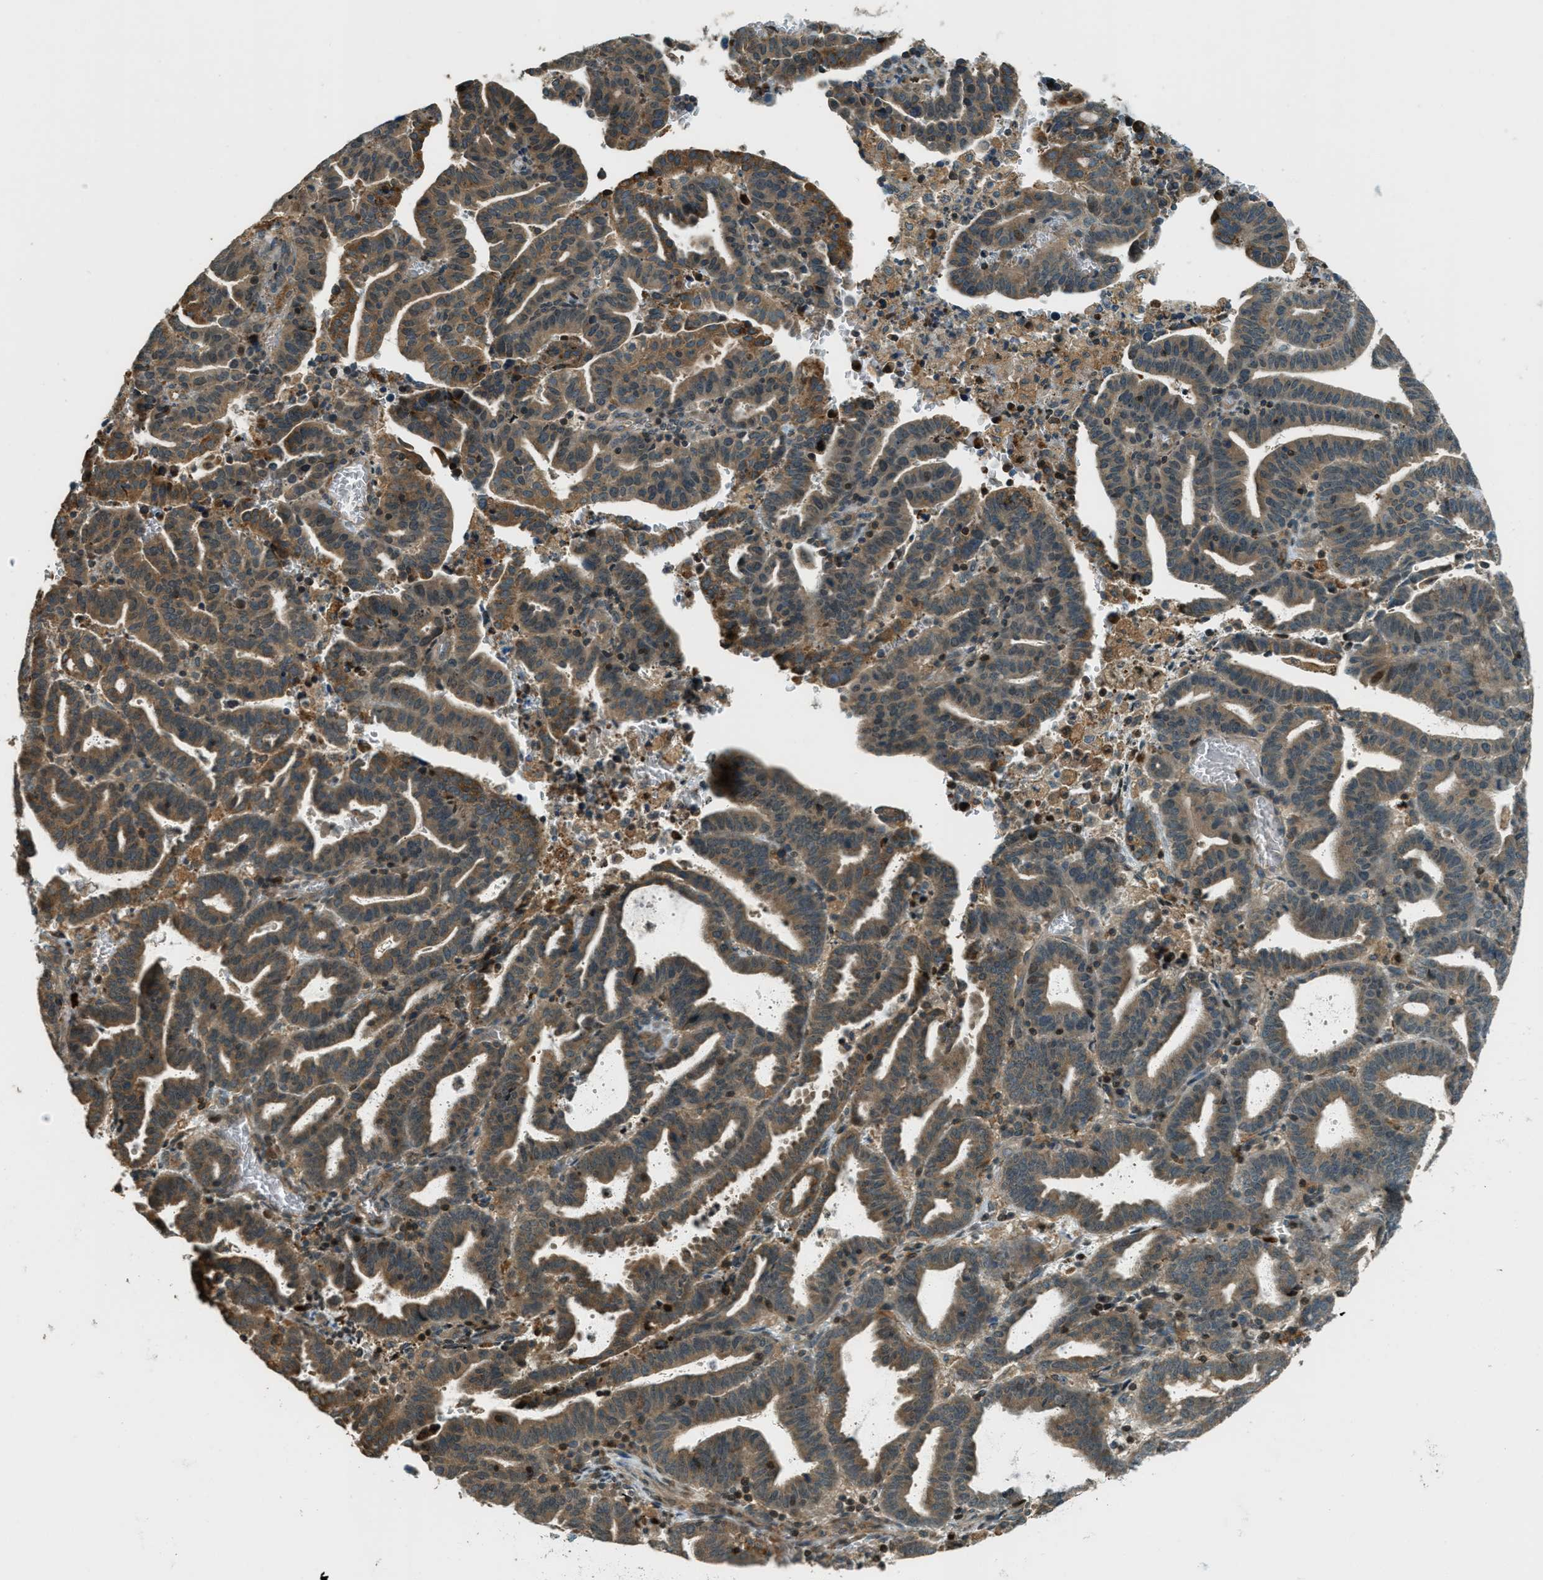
{"staining": {"intensity": "moderate", "quantity": ">75%", "location": "cytoplasmic/membranous"}, "tissue": "endometrial cancer", "cell_type": "Tumor cells", "image_type": "cancer", "snomed": [{"axis": "morphology", "description": "Adenocarcinoma, NOS"}, {"axis": "topography", "description": "Uterus"}], "caption": "Endometrial adenocarcinoma stained with immunohistochemistry reveals moderate cytoplasmic/membranous positivity in about >75% of tumor cells.", "gene": "PTPN23", "patient": {"sex": "female", "age": 83}}